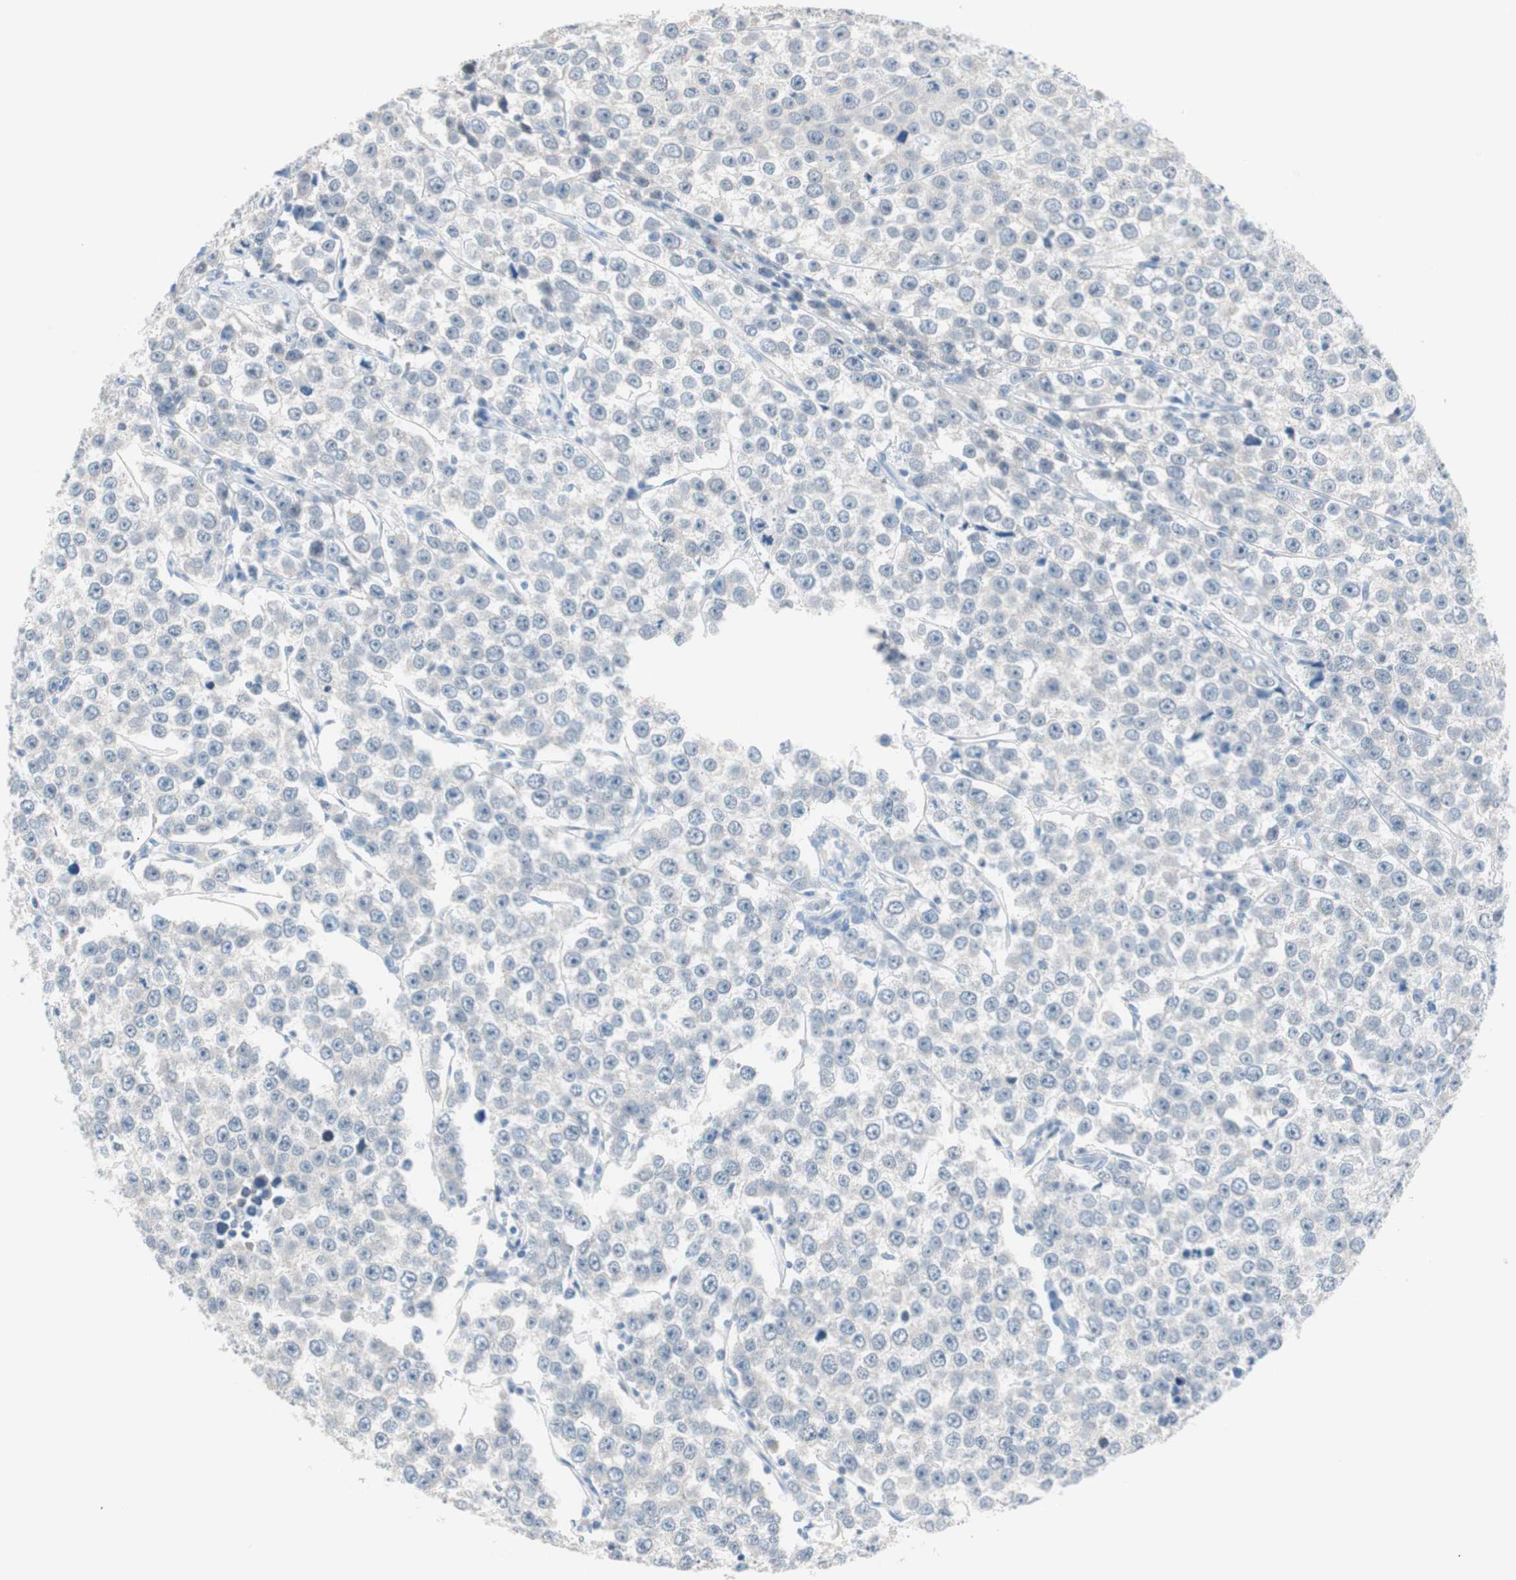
{"staining": {"intensity": "negative", "quantity": "none", "location": "none"}, "tissue": "testis cancer", "cell_type": "Tumor cells", "image_type": "cancer", "snomed": [{"axis": "morphology", "description": "Seminoma, NOS"}, {"axis": "morphology", "description": "Carcinoma, Embryonal, NOS"}, {"axis": "topography", "description": "Testis"}], "caption": "The immunohistochemistry histopathology image has no significant positivity in tumor cells of testis cancer tissue. Brightfield microscopy of immunohistochemistry (IHC) stained with DAB (3,3'-diaminobenzidine) (brown) and hematoxylin (blue), captured at high magnification.", "gene": "VIL1", "patient": {"sex": "male", "age": 52}}